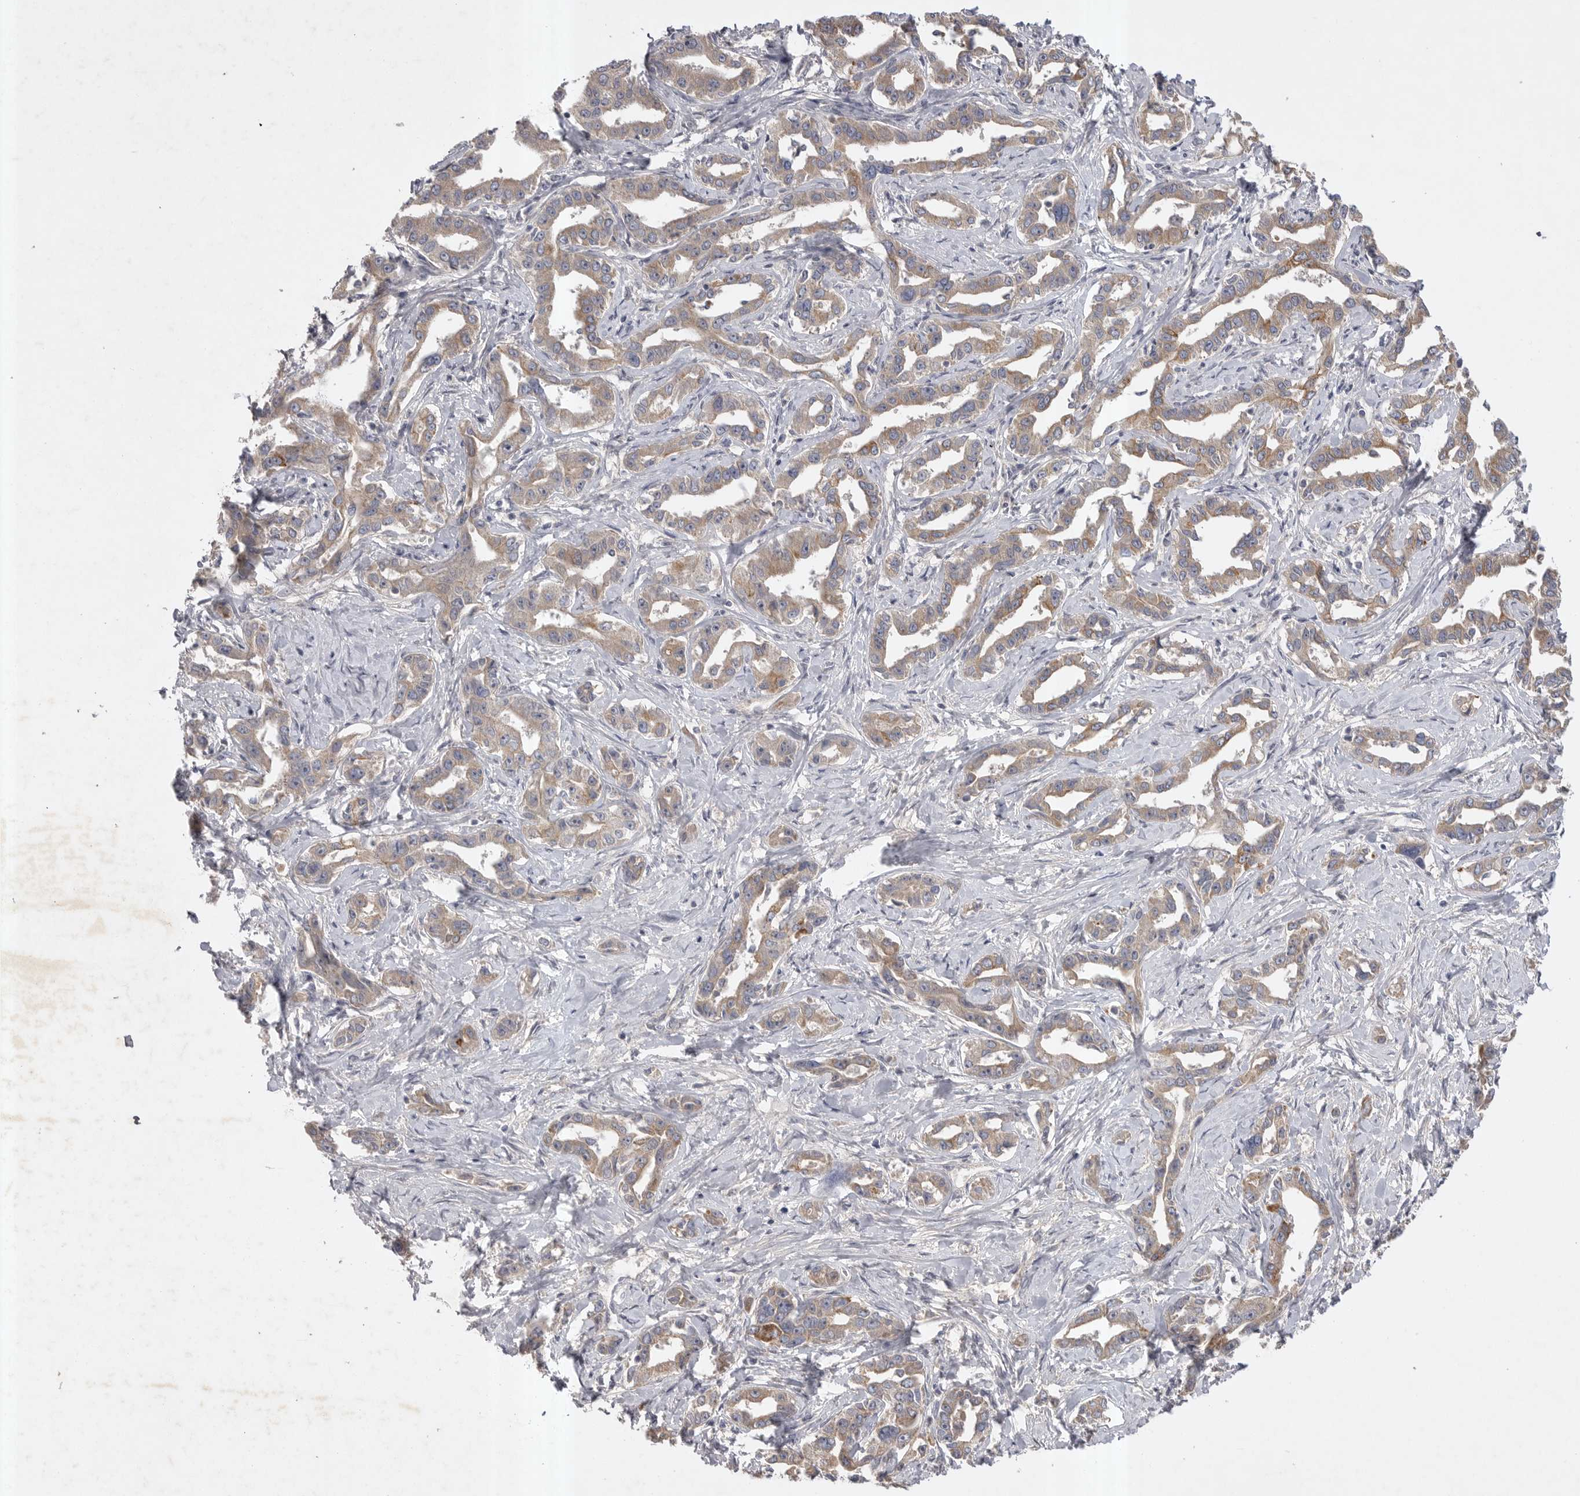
{"staining": {"intensity": "weak", "quantity": ">75%", "location": "cytoplasmic/membranous"}, "tissue": "liver cancer", "cell_type": "Tumor cells", "image_type": "cancer", "snomed": [{"axis": "morphology", "description": "Cholangiocarcinoma"}, {"axis": "topography", "description": "Liver"}], "caption": "Protein positivity by IHC demonstrates weak cytoplasmic/membranous staining in approximately >75% of tumor cells in cholangiocarcinoma (liver). (DAB (3,3'-diaminobenzidine) IHC, brown staining for protein, blue staining for nuclei).", "gene": "DHDDS", "patient": {"sex": "male", "age": 59}}